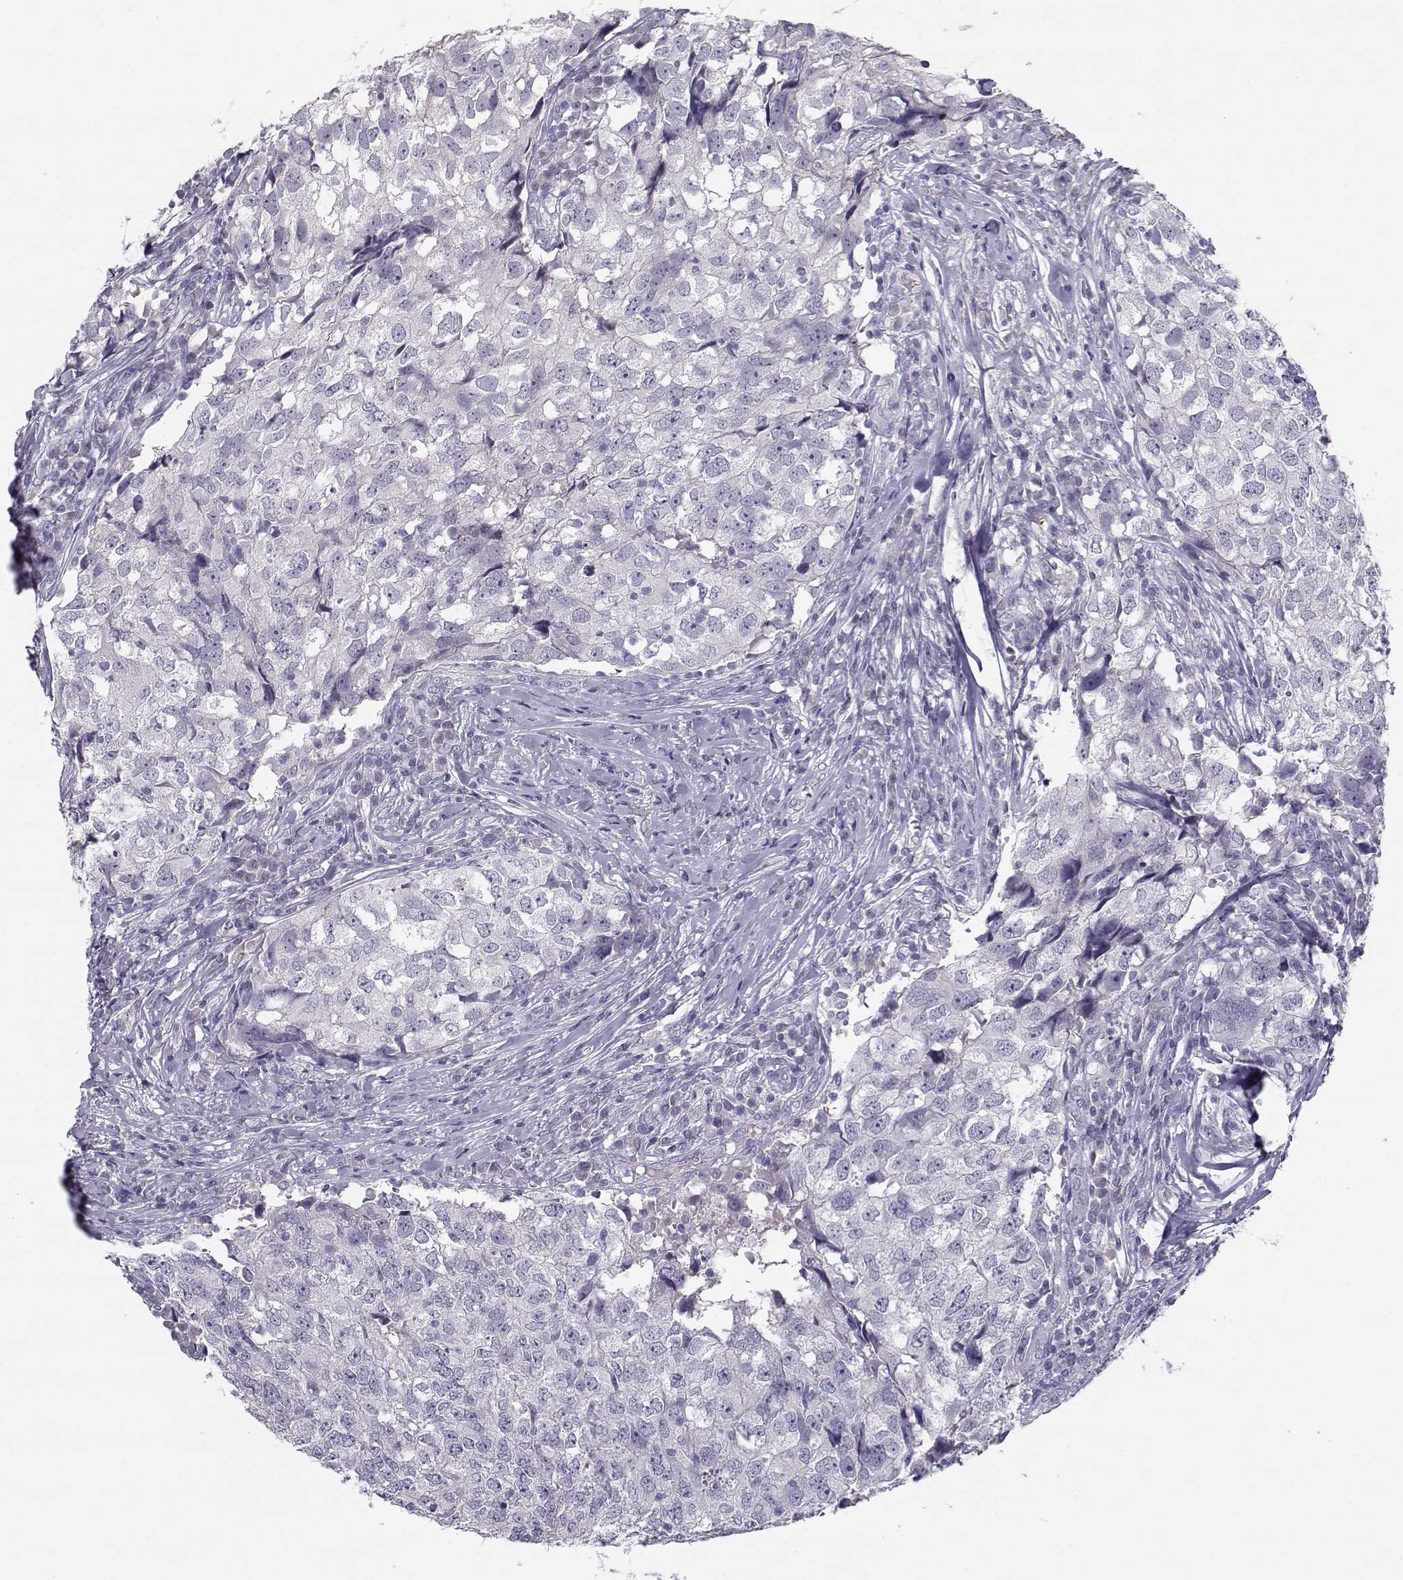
{"staining": {"intensity": "negative", "quantity": "none", "location": "none"}, "tissue": "breast cancer", "cell_type": "Tumor cells", "image_type": "cancer", "snomed": [{"axis": "morphology", "description": "Duct carcinoma"}, {"axis": "topography", "description": "Breast"}], "caption": "Tumor cells are negative for brown protein staining in breast cancer.", "gene": "CFAP77", "patient": {"sex": "female", "age": 30}}